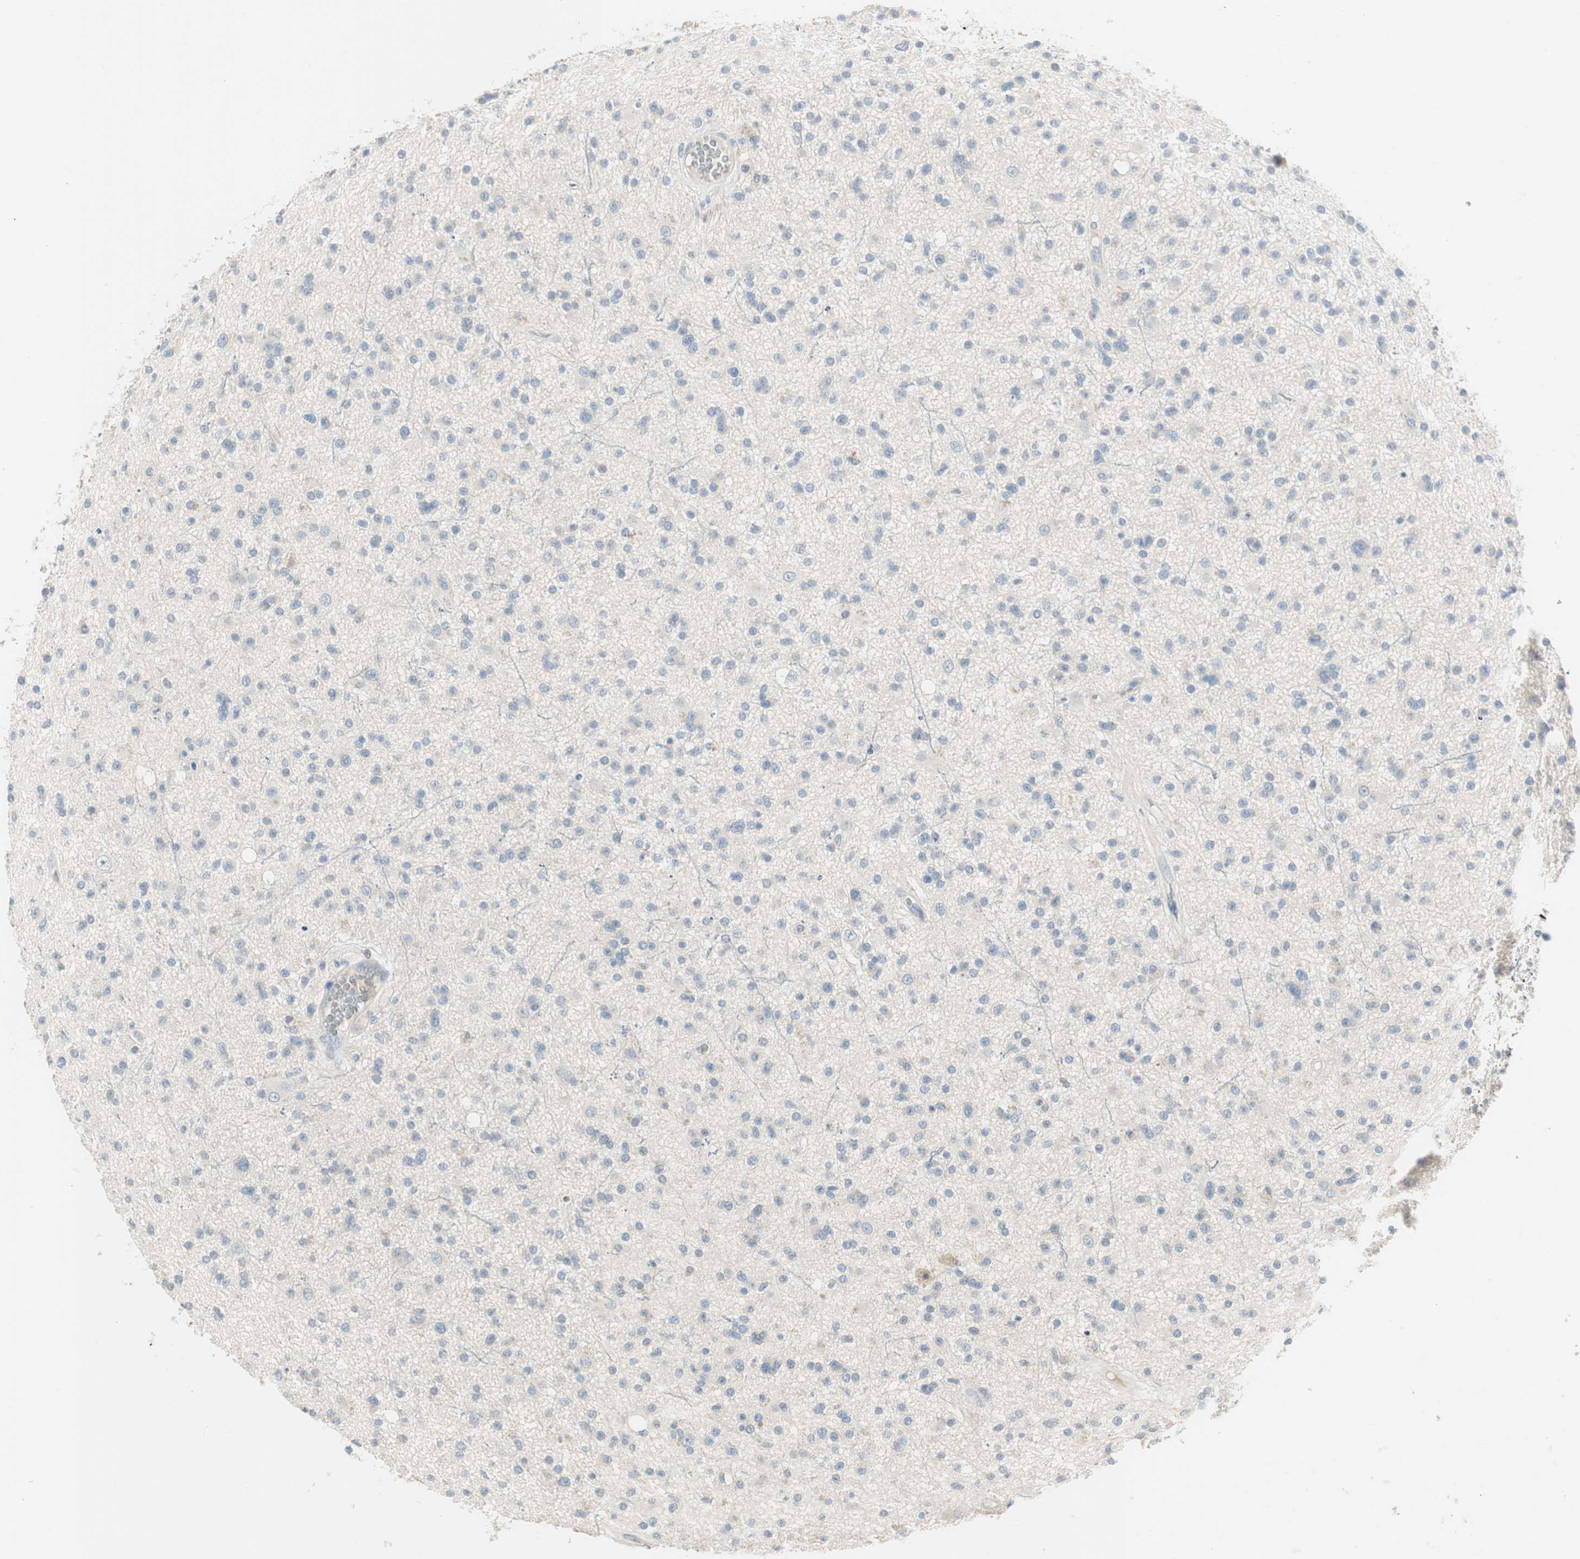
{"staining": {"intensity": "negative", "quantity": "none", "location": "none"}, "tissue": "glioma", "cell_type": "Tumor cells", "image_type": "cancer", "snomed": [{"axis": "morphology", "description": "Glioma, malignant, High grade"}, {"axis": "topography", "description": "Brain"}], "caption": "This is an immunohistochemistry photomicrograph of malignant high-grade glioma. There is no positivity in tumor cells.", "gene": "SPINK4", "patient": {"sex": "male", "age": 33}}